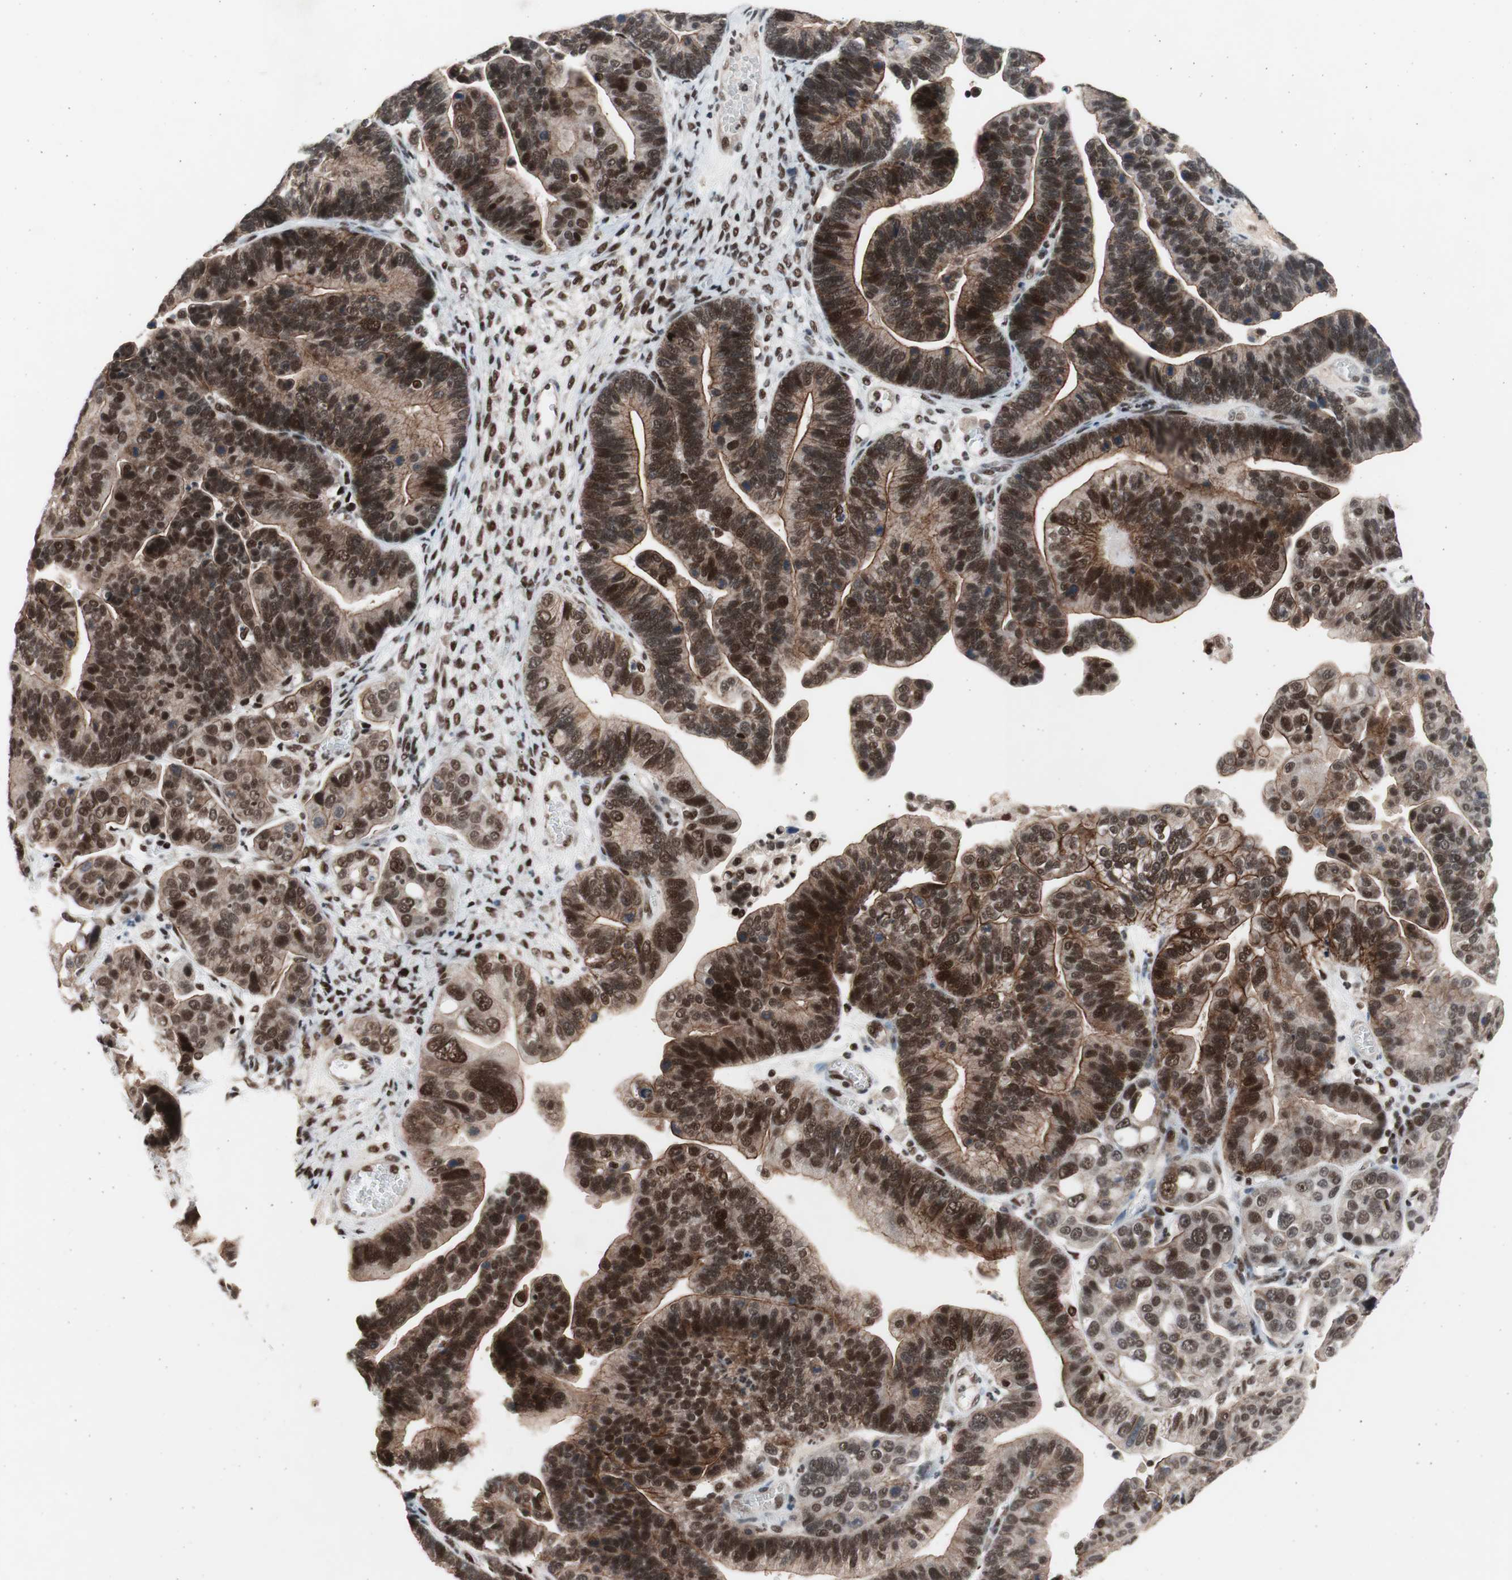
{"staining": {"intensity": "strong", "quantity": ">75%", "location": "cytoplasmic/membranous,nuclear"}, "tissue": "ovarian cancer", "cell_type": "Tumor cells", "image_type": "cancer", "snomed": [{"axis": "morphology", "description": "Cystadenocarcinoma, serous, NOS"}, {"axis": "topography", "description": "Ovary"}], "caption": "A brown stain labels strong cytoplasmic/membranous and nuclear expression of a protein in ovarian cancer (serous cystadenocarcinoma) tumor cells.", "gene": "RPA1", "patient": {"sex": "female", "age": 56}}